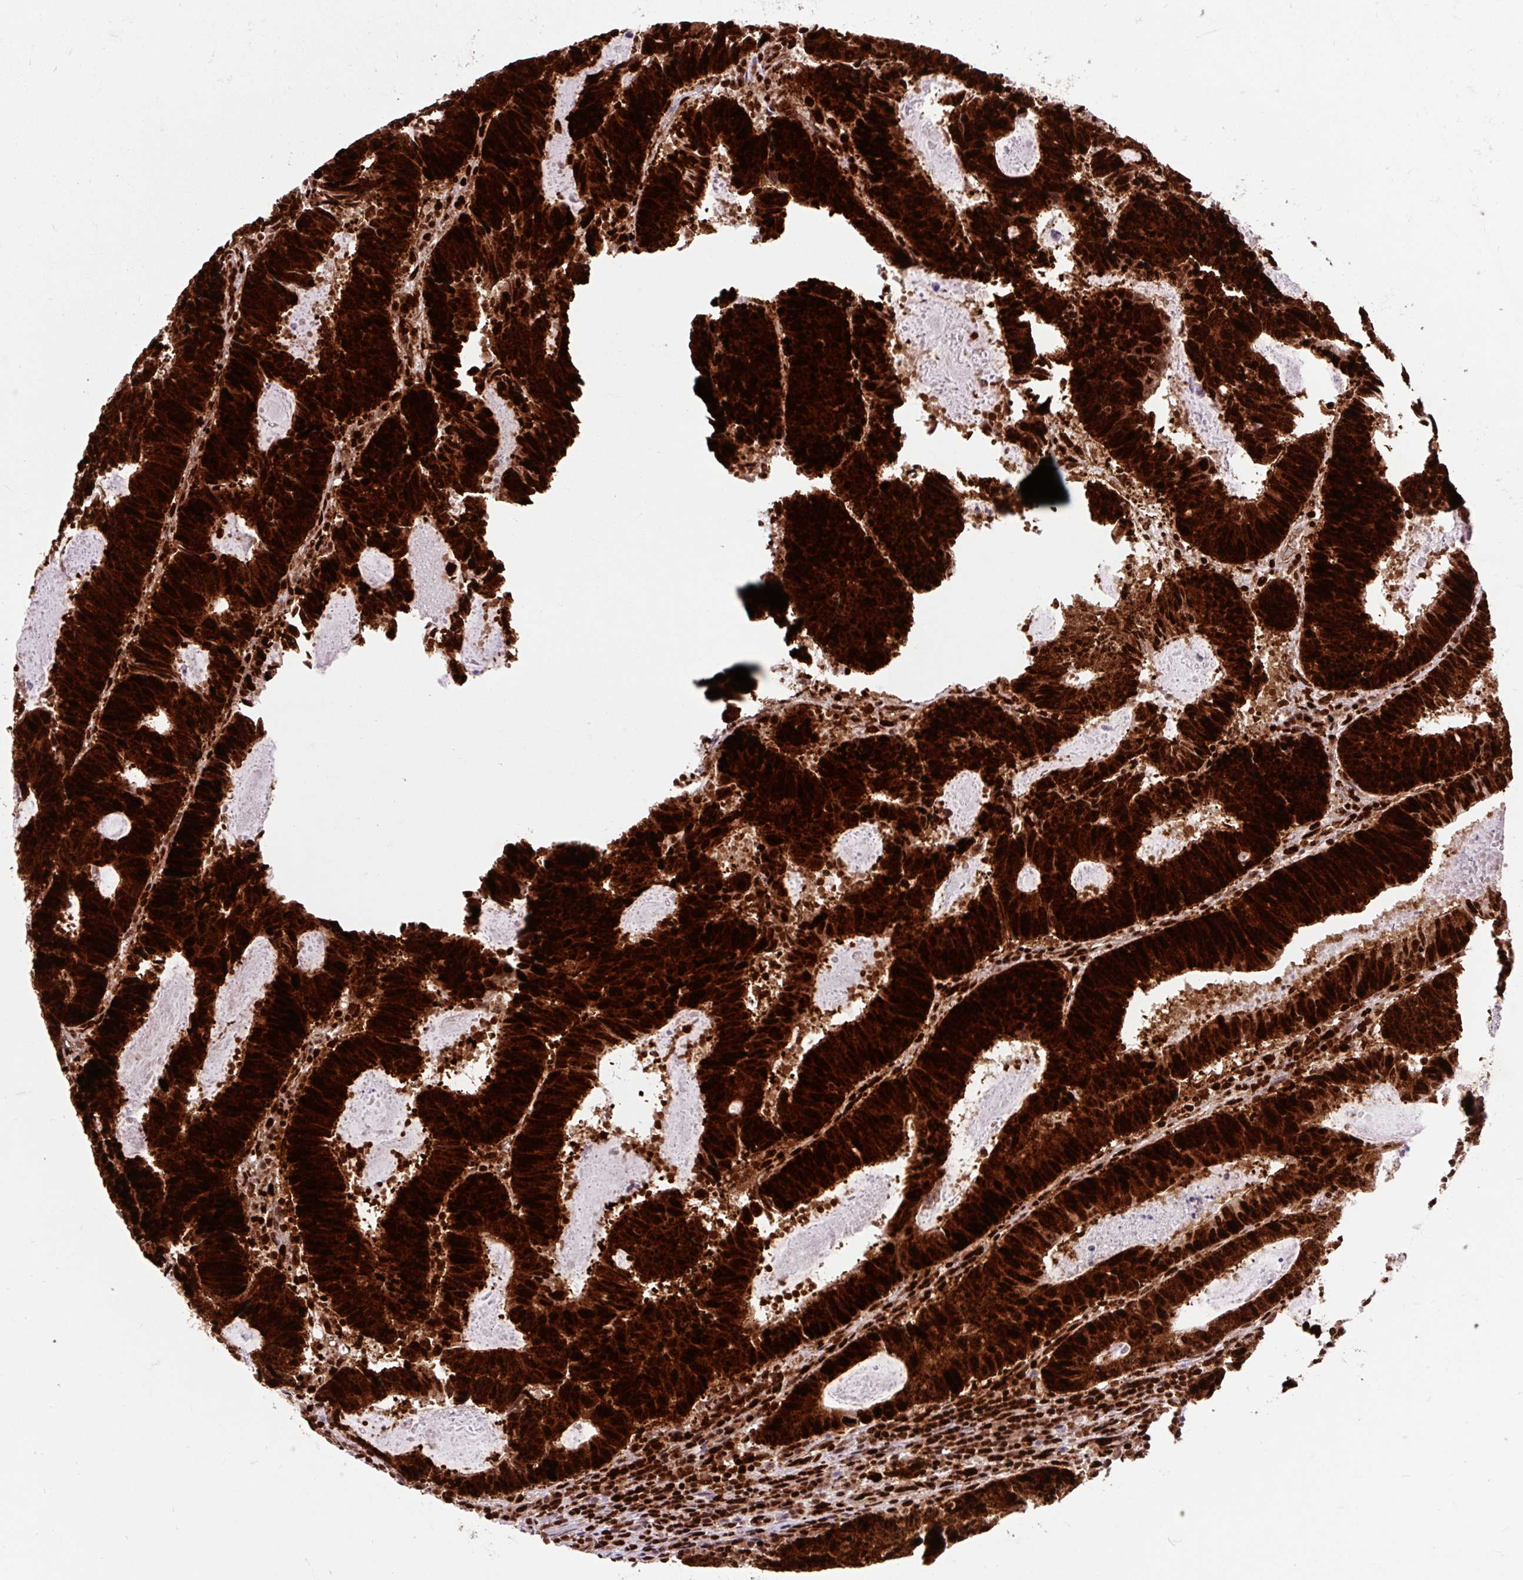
{"staining": {"intensity": "strong", "quantity": ">75%", "location": "cytoplasmic/membranous,nuclear"}, "tissue": "colorectal cancer", "cell_type": "Tumor cells", "image_type": "cancer", "snomed": [{"axis": "morphology", "description": "Adenocarcinoma, NOS"}, {"axis": "topography", "description": "Colon"}], "caption": "Protein analysis of adenocarcinoma (colorectal) tissue displays strong cytoplasmic/membranous and nuclear positivity in about >75% of tumor cells.", "gene": "FUS", "patient": {"sex": "male", "age": 67}}